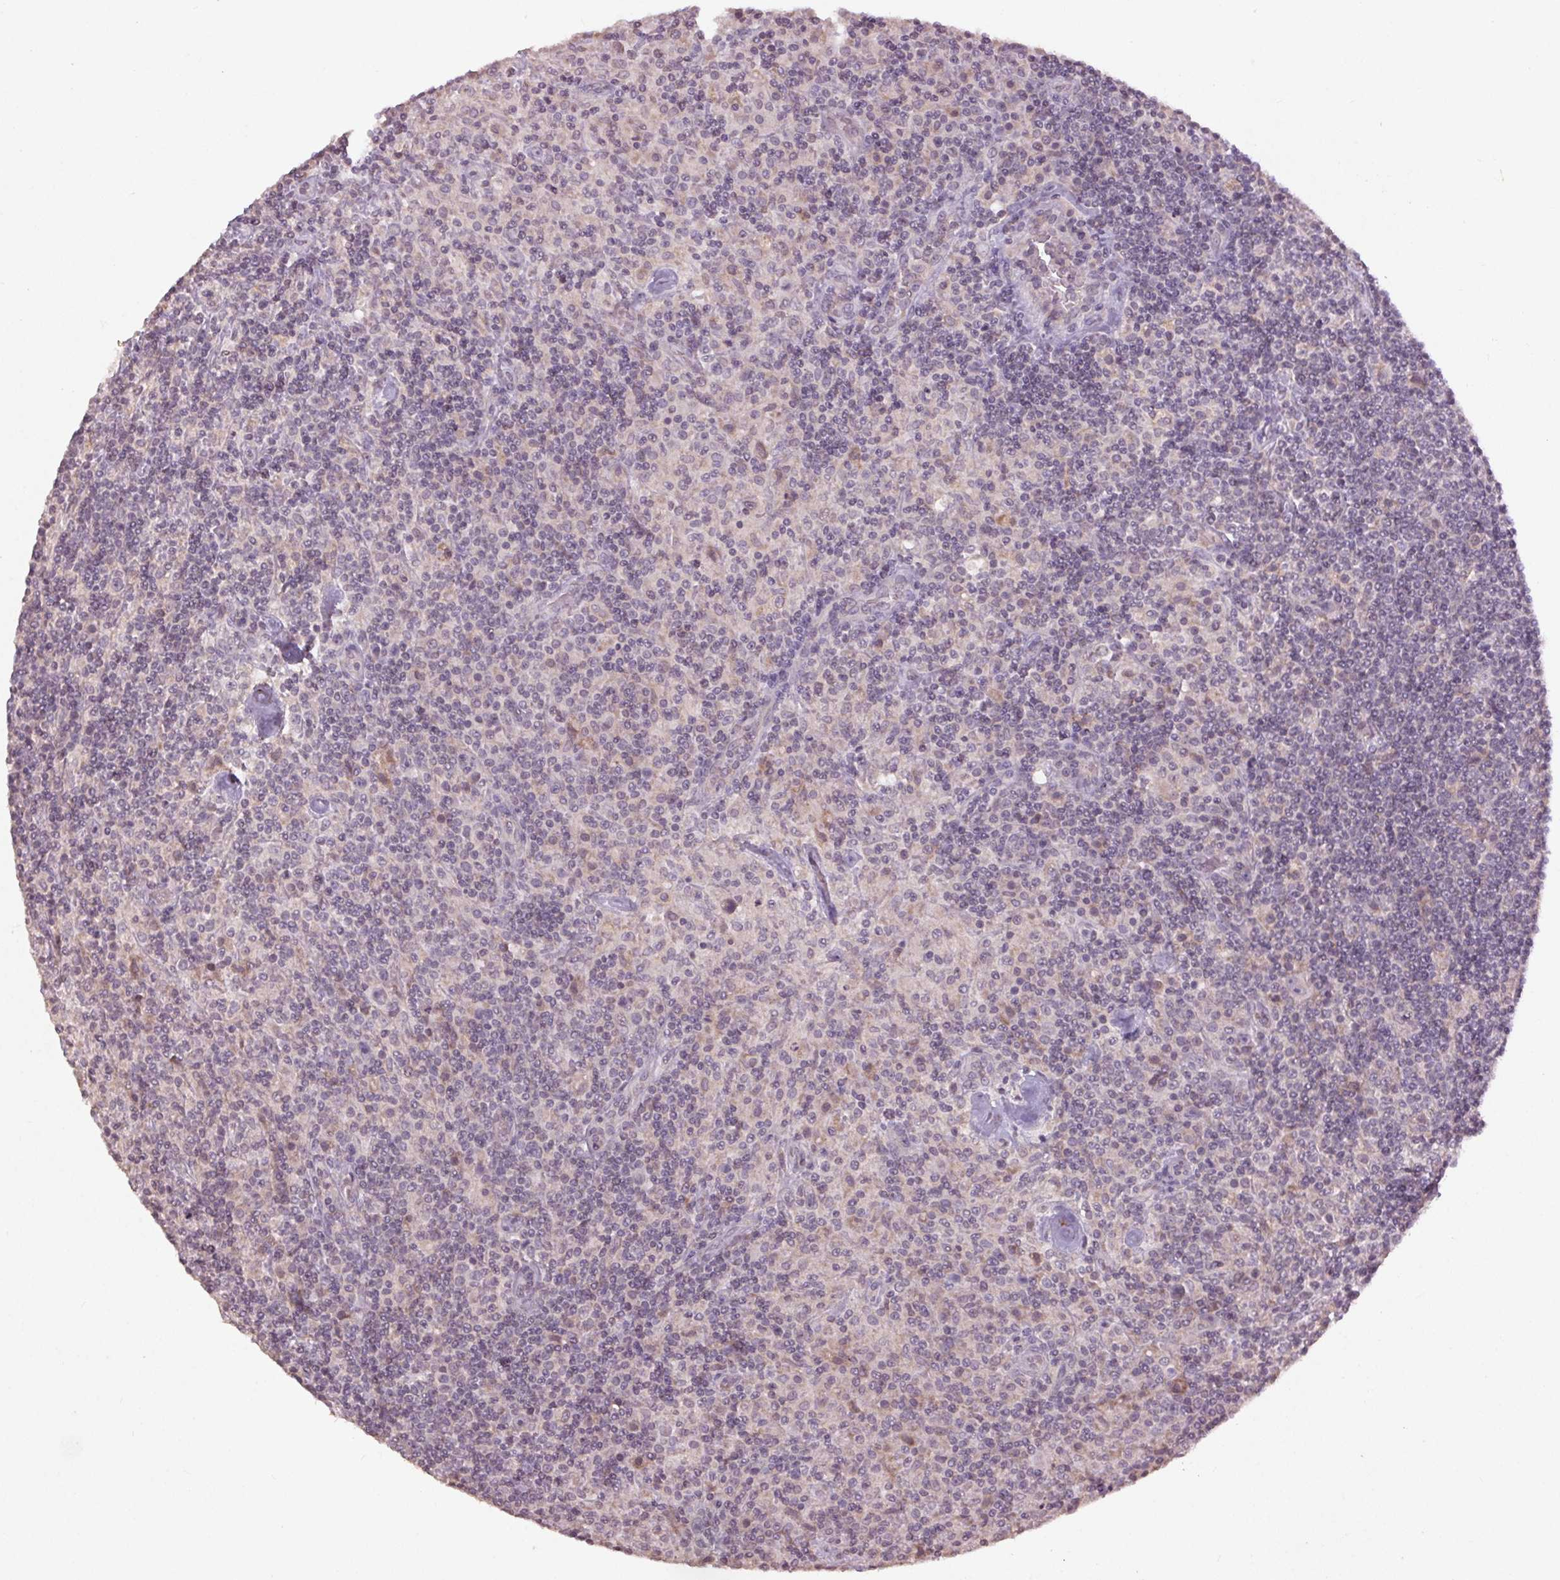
{"staining": {"intensity": "negative", "quantity": "none", "location": "none"}, "tissue": "lymphoma", "cell_type": "Tumor cells", "image_type": "cancer", "snomed": [{"axis": "morphology", "description": "Hodgkin's disease, NOS"}, {"axis": "topography", "description": "Lymph node"}], "caption": "A histopathology image of Hodgkin's disease stained for a protein shows no brown staining in tumor cells.", "gene": "KLRC3", "patient": {"sex": "male", "age": 70}}